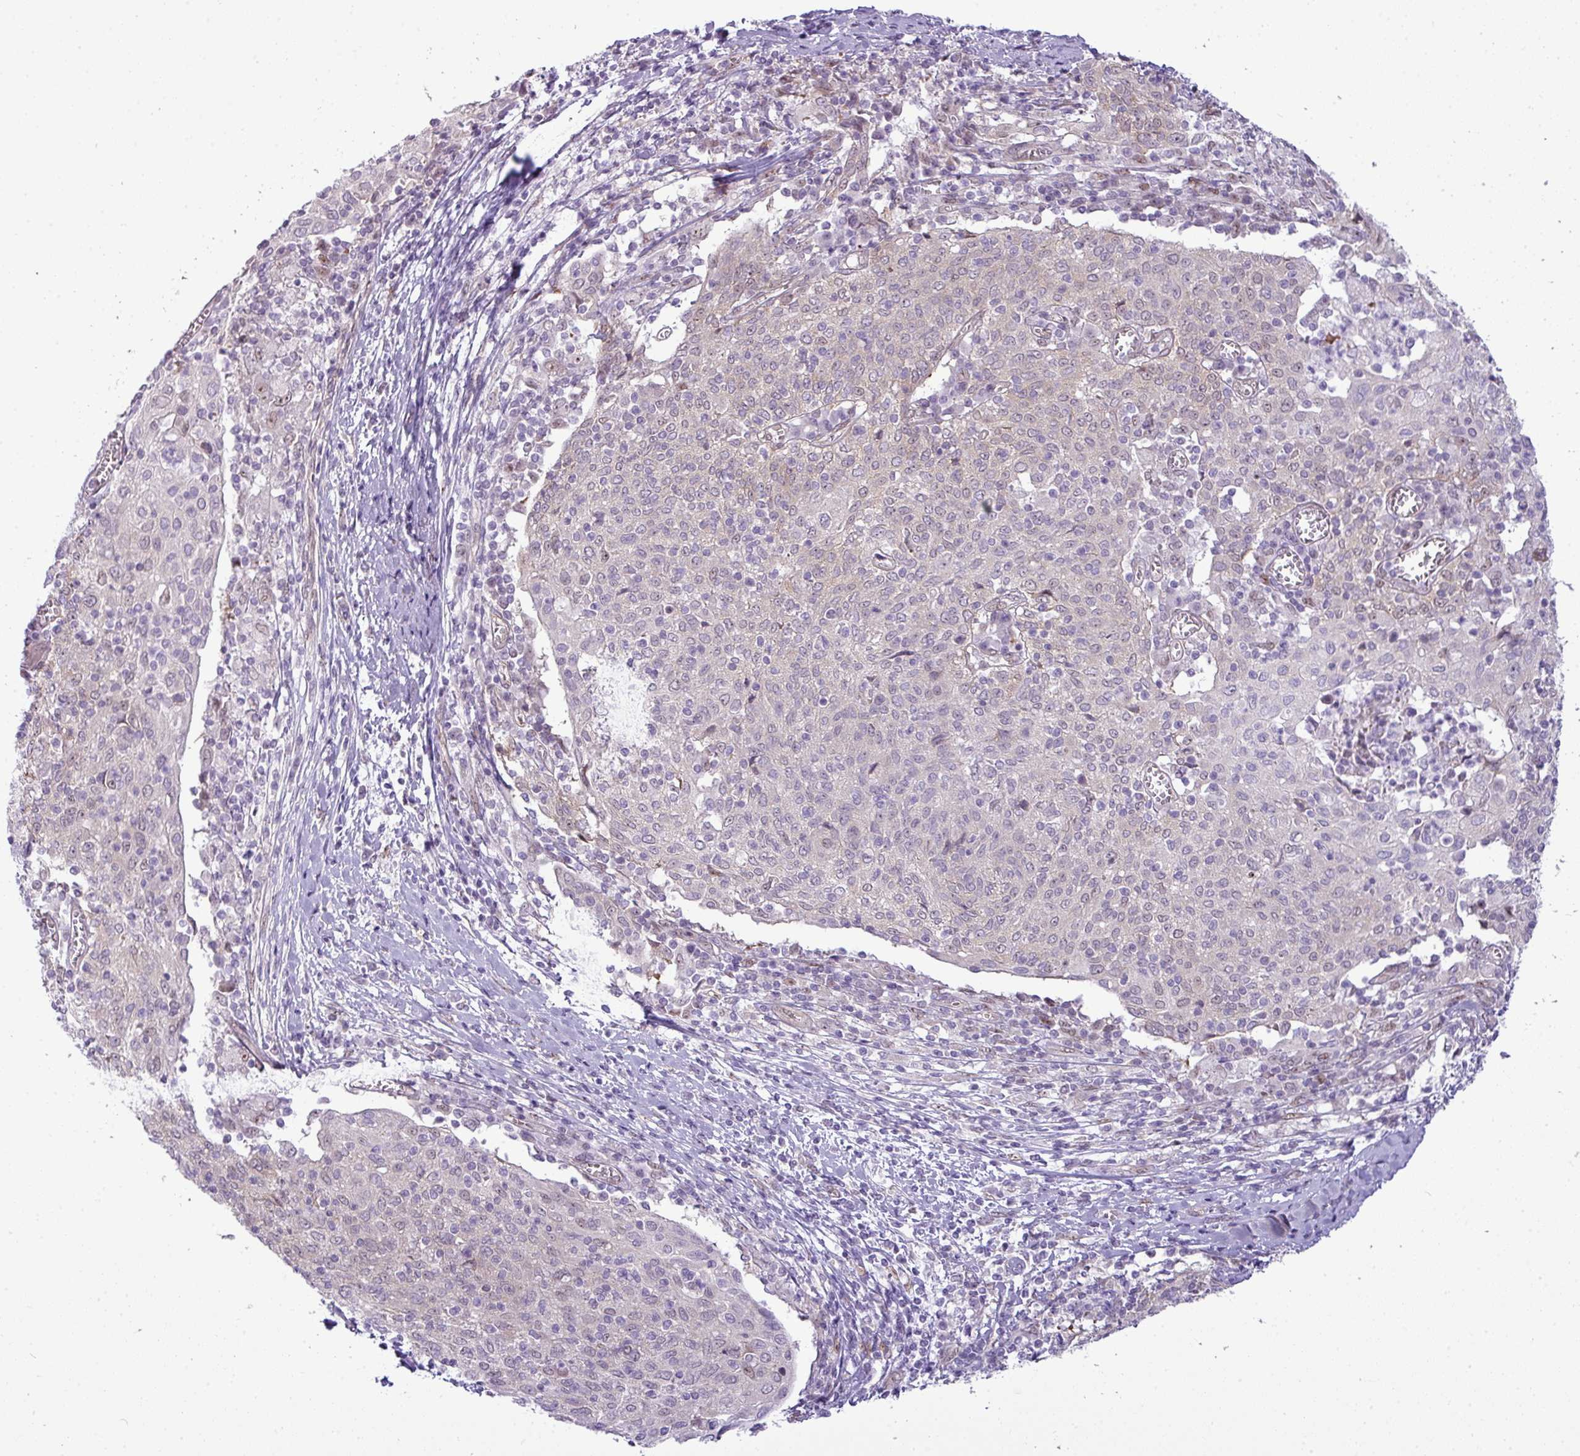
{"staining": {"intensity": "negative", "quantity": "none", "location": "none"}, "tissue": "cervical cancer", "cell_type": "Tumor cells", "image_type": "cancer", "snomed": [{"axis": "morphology", "description": "Squamous cell carcinoma, NOS"}, {"axis": "topography", "description": "Cervix"}], "caption": "Immunohistochemistry image of cervical squamous cell carcinoma stained for a protein (brown), which exhibits no staining in tumor cells.", "gene": "MAK16", "patient": {"sex": "female", "age": 52}}